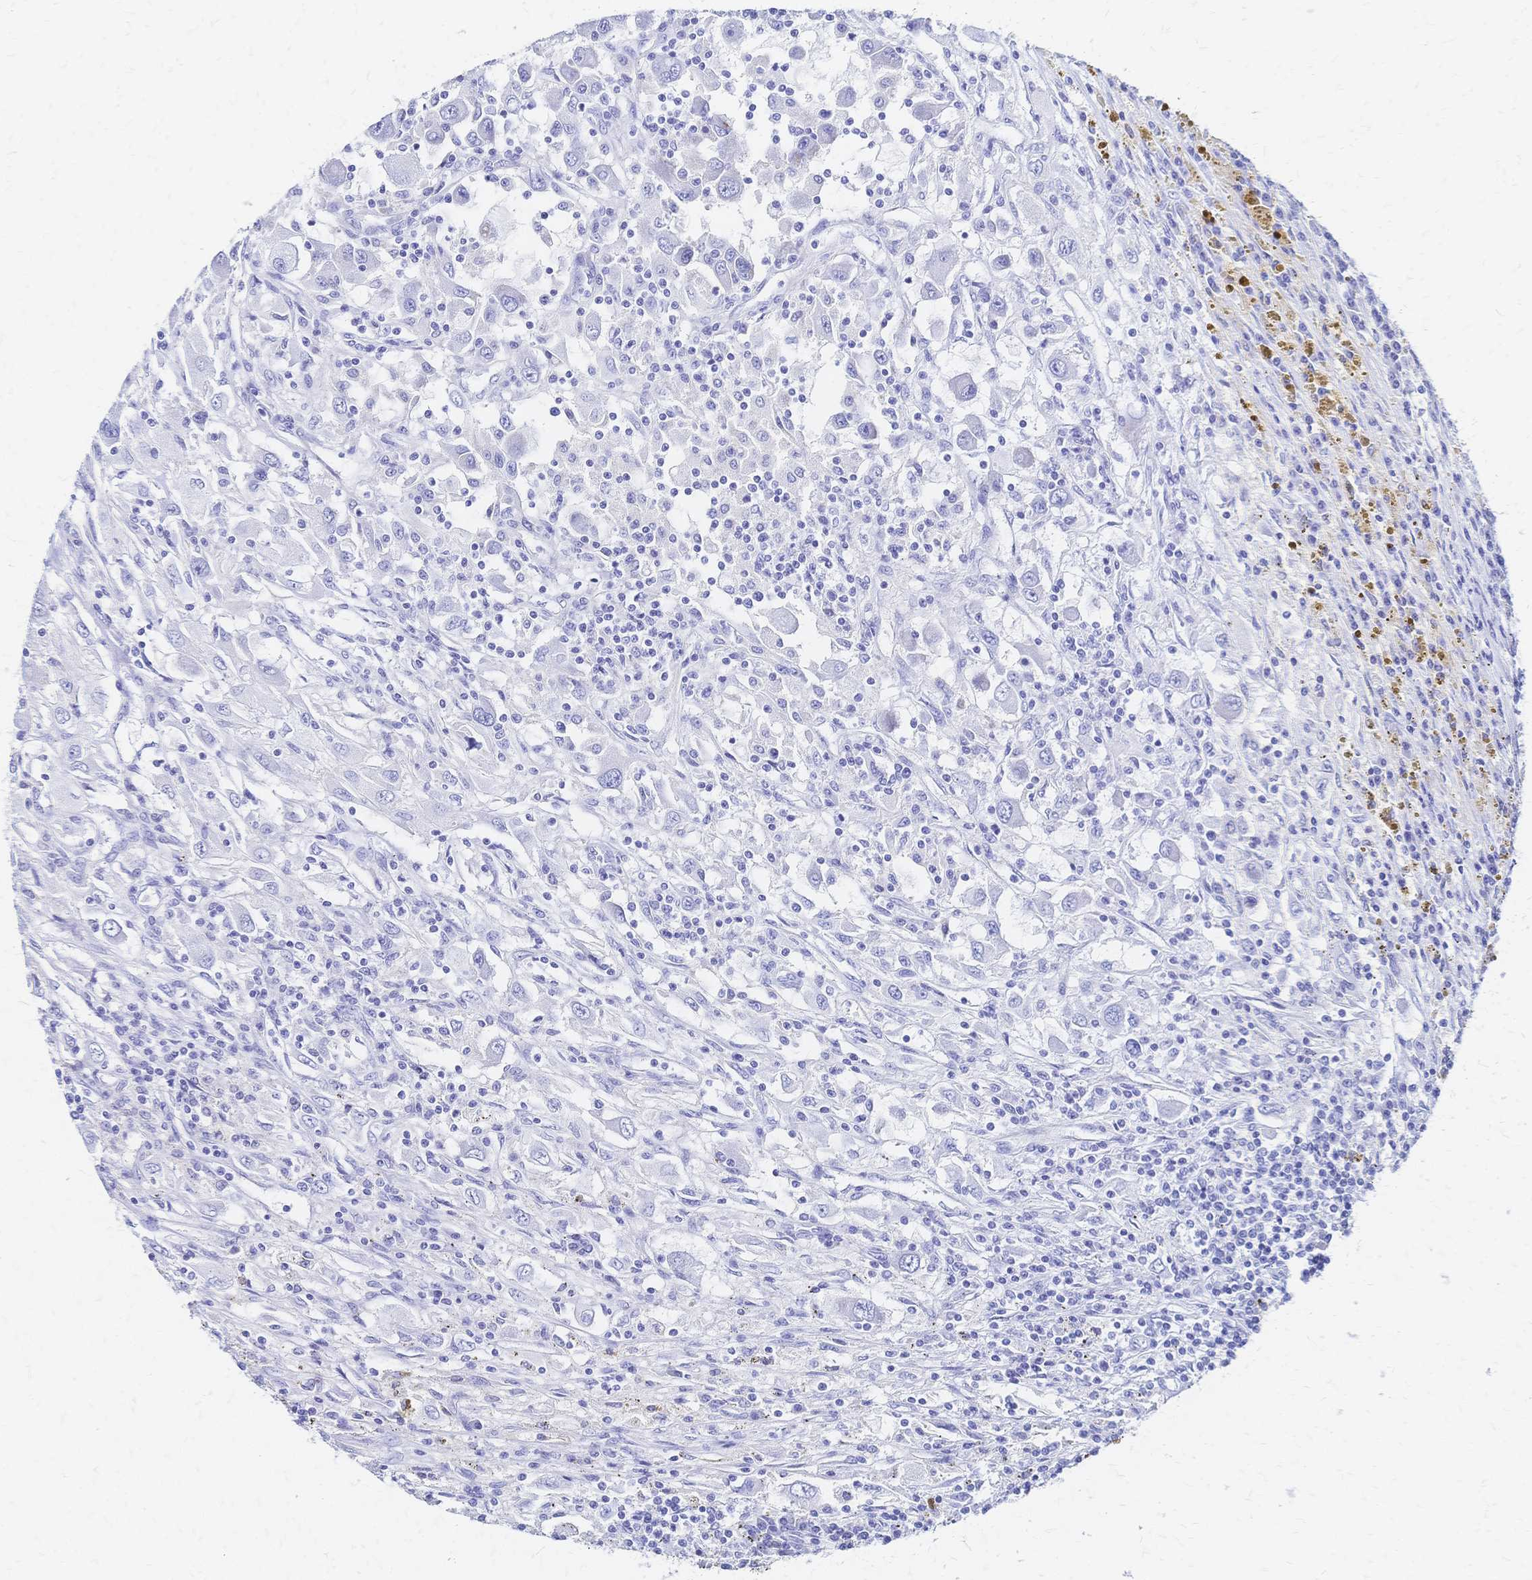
{"staining": {"intensity": "negative", "quantity": "none", "location": "none"}, "tissue": "renal cancer", "cell_type": "Tumor cells", "image_type": "cancer", "snomed": [{"axis": "morphology", "description": "Adenocarcinoma, NOS"}, {"axis": "topography", "description": "Kidney"}], "caption": "IHC image of human renal cancer stained for a protein (brown), which displays no expression in tumor cells.", "gene": "SLC5A1", "patient": {"sex": "female", "age": 67}}